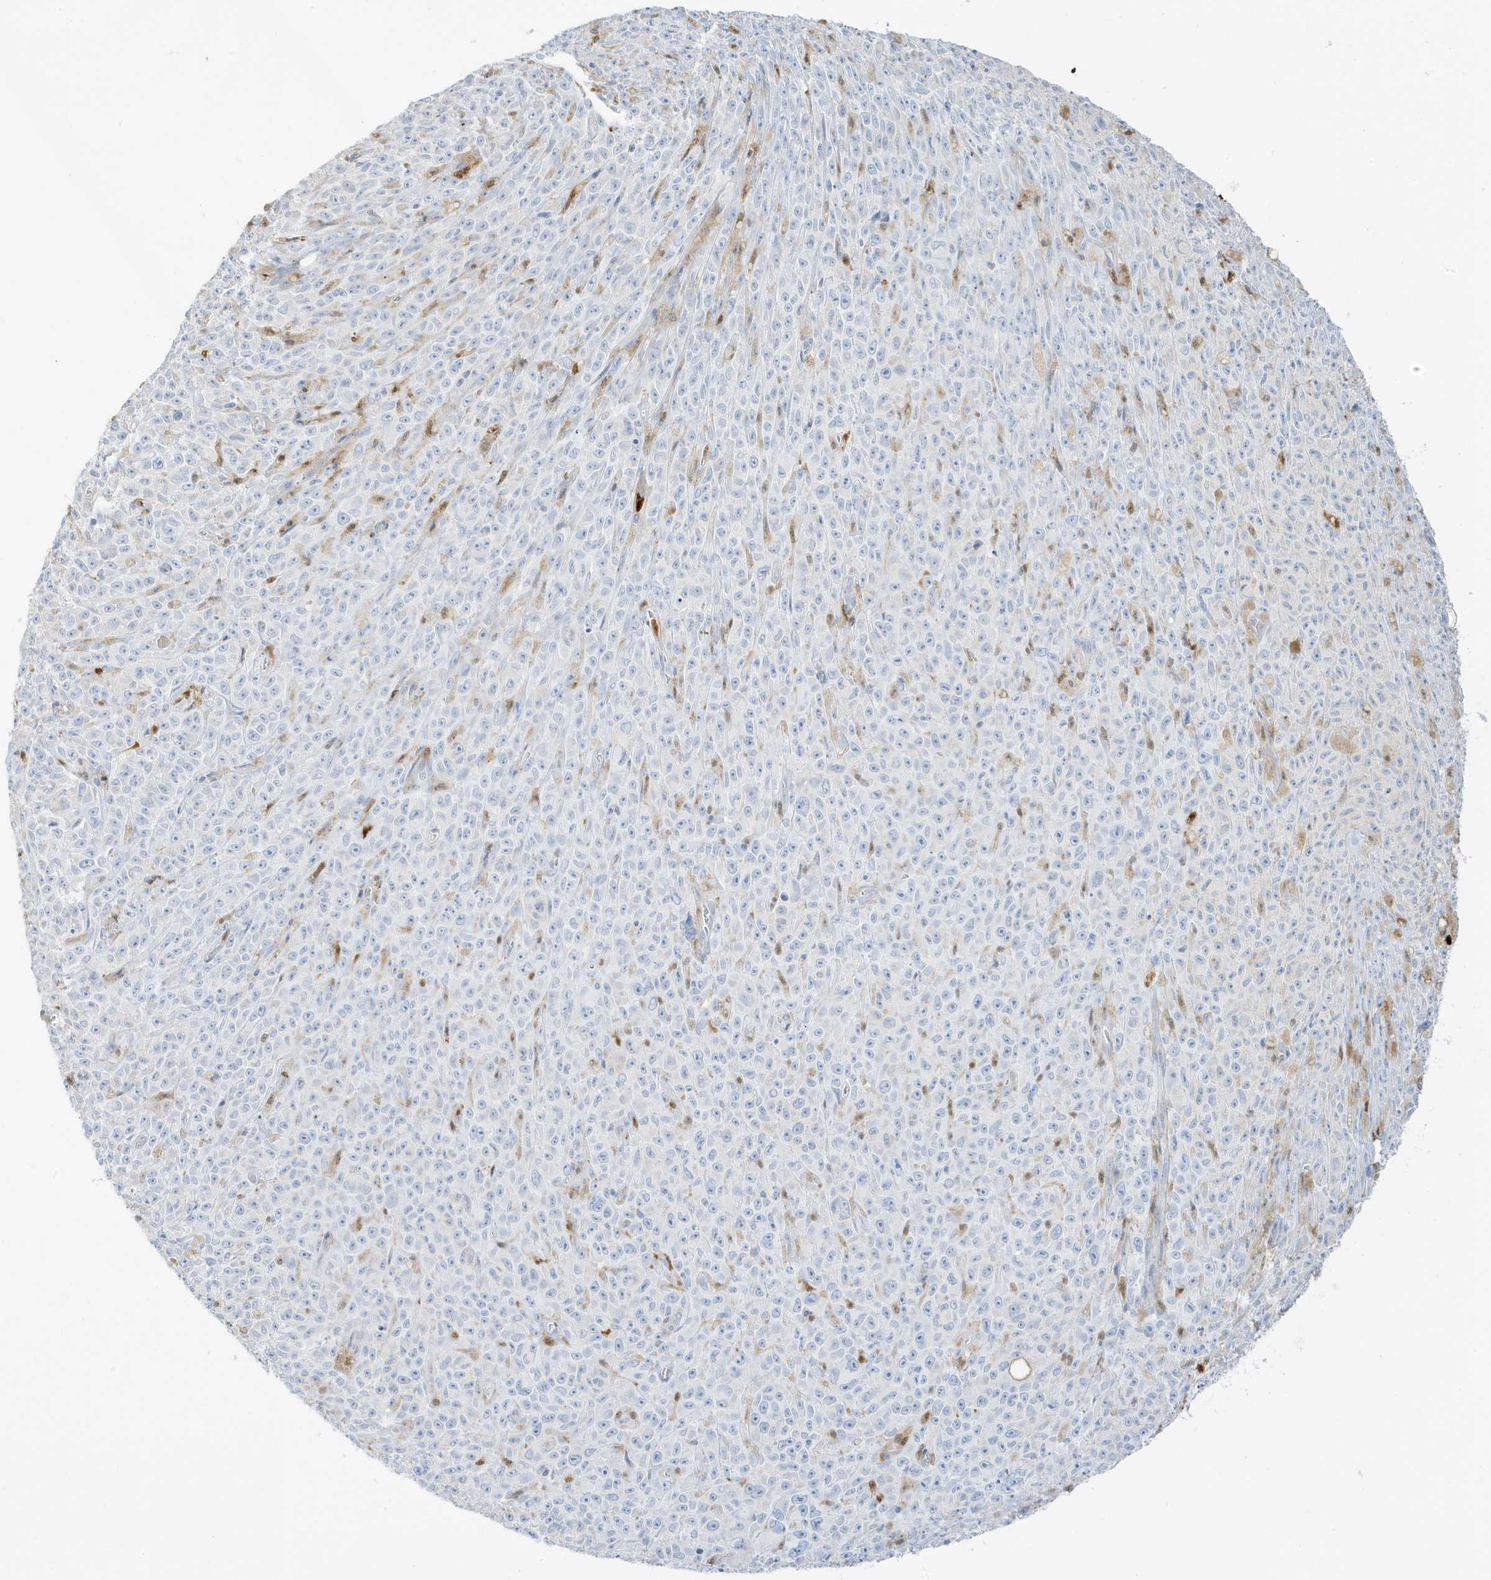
{"staining": {"intensity": "negative", "quantity": "none", "location": "none"}, "tissue": "melanoma", "cell_type": "Tumor cells", "image_type": "cancer", "snomed": [{"axis": "morphology", "description": "Malignant melanoma, NOS"}, {"axis": "topography", "description": "Skin"}], "caption": "Immunohistochemistry of malignant melanoma exhibits no expression in tumor cells.", "gene": "GCA", "patient": {"sex": "female", "age": 82}}